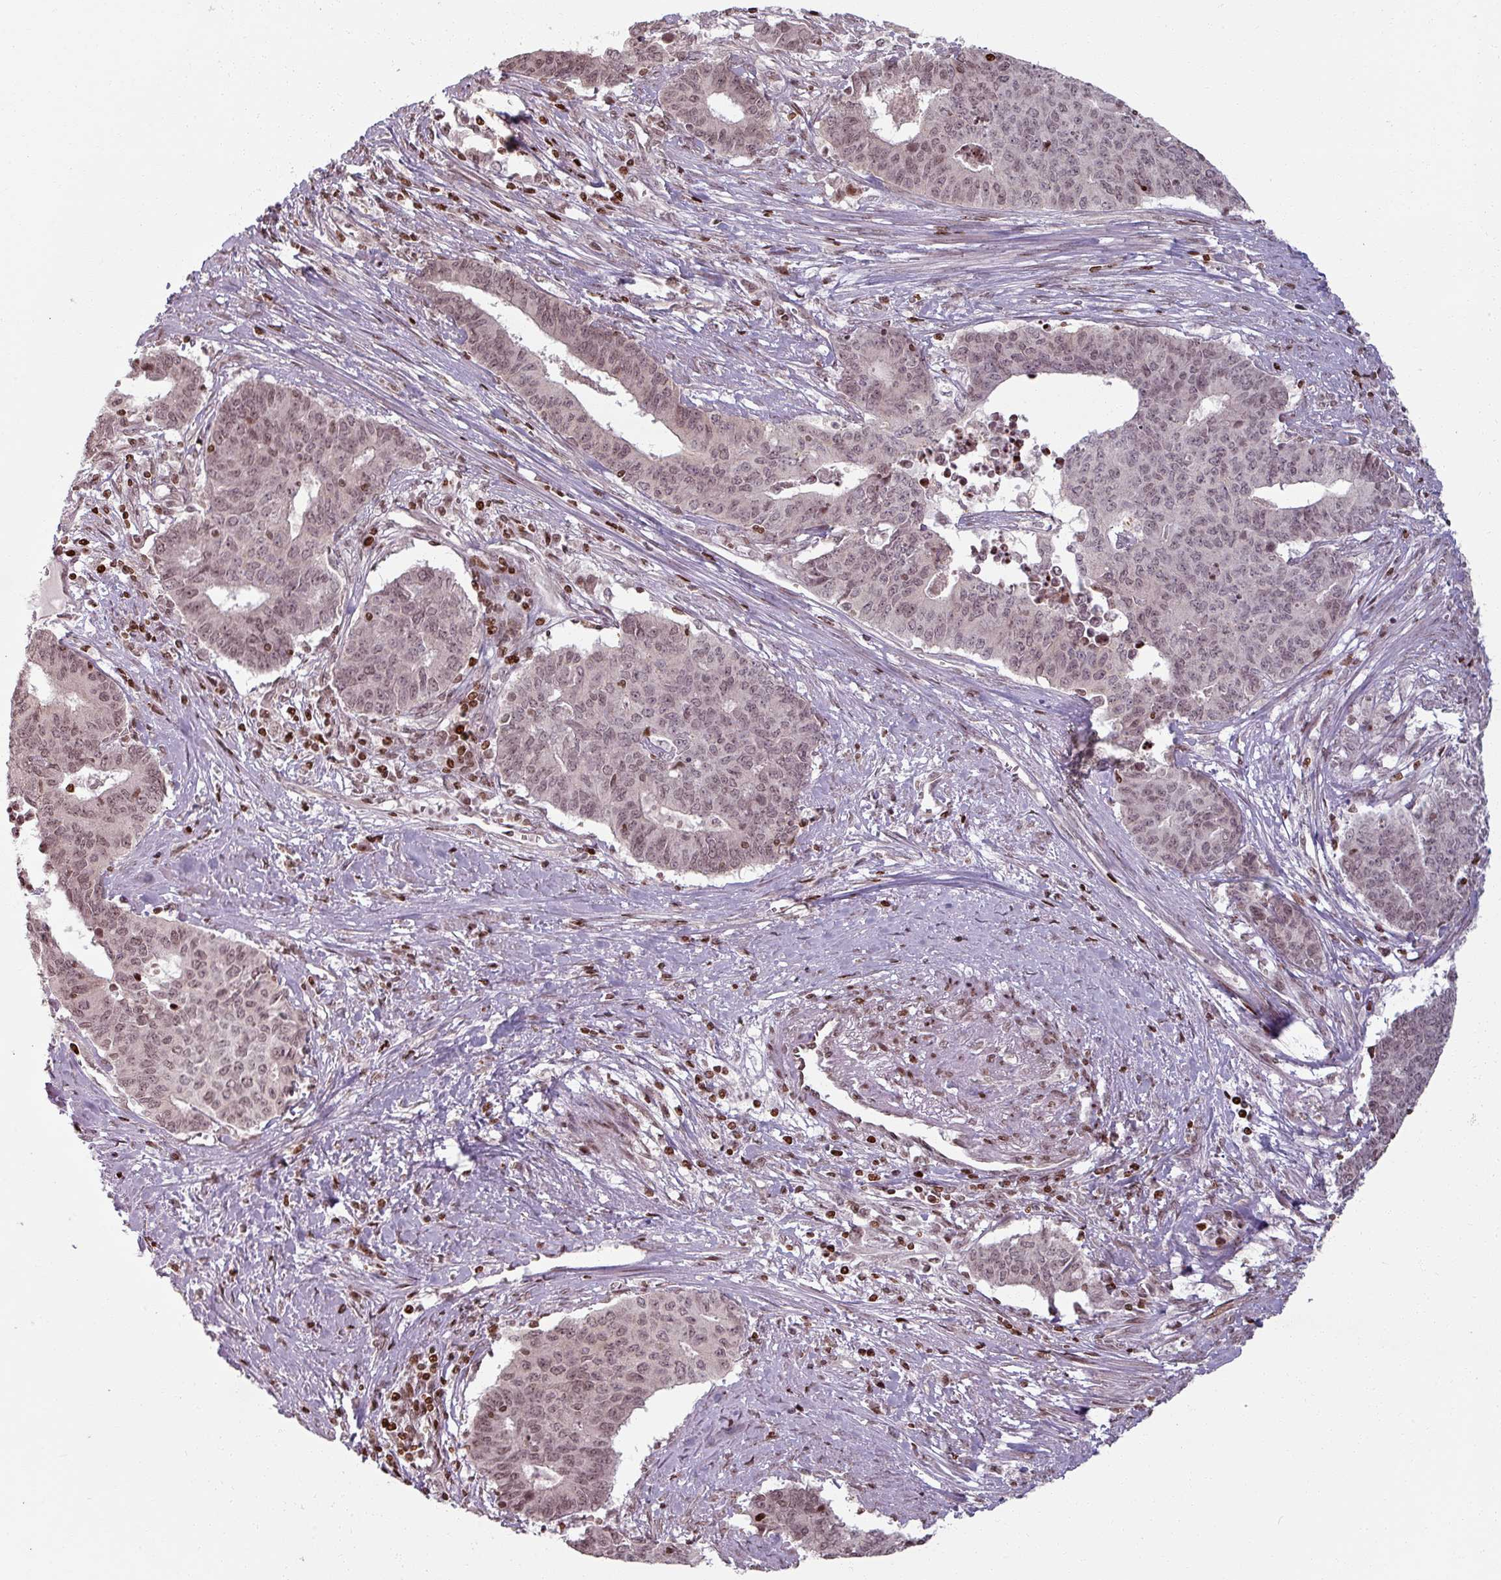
{"staining": {"intensity": "moderate", "quantity": ">75%", "location": "nuclear"}, "tissue": "endometrial cancer", "cell_type": "Tumor cells", "image_type": "cancer", "snomed": [{"axis": "morphology", "description": "Adenocarcinoma, NOS"}, {"axis": "topography", "description": "Endometrium"}], "caption": "Immunohistochemistry (IHC) histopathology image of endometrial cancer stained for a protein (brown), which shows medium levels of moderate nuclear staining in approximately >75% of tumor cells.", "gene": "NCOR1", "patient": {"sex": "female", "age": 59}}